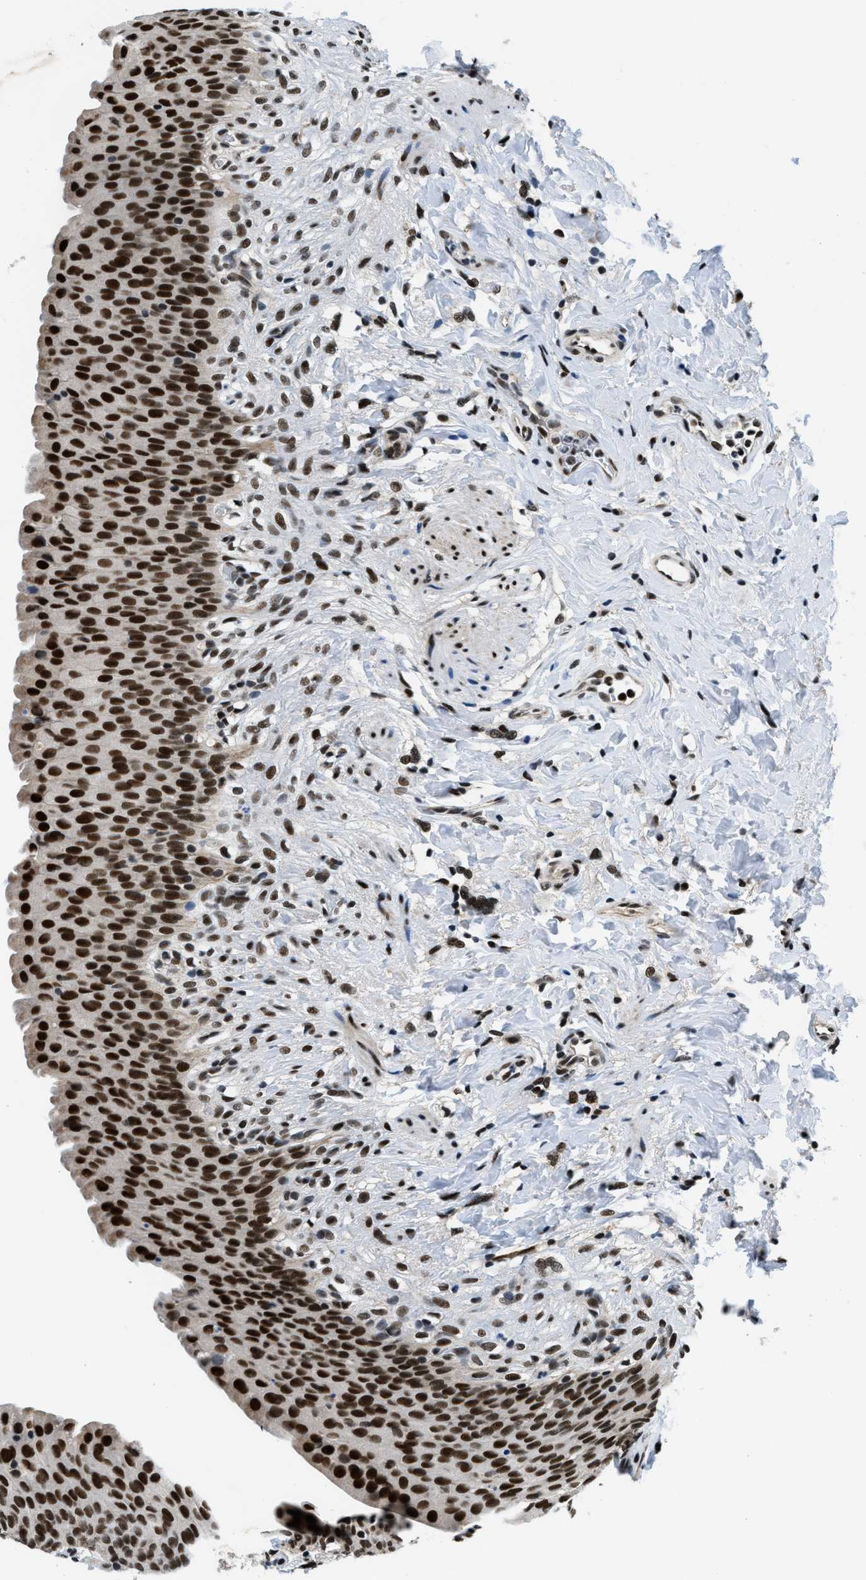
{"staining": {"intensity": "strong", "quantity": ">75%", "location": "nuclear"}, "tissue": "urinary bladder", "cell_type": "Urothelial cells", "image_type": "normal", "snomed": [{"axis": "morphology", "description": "Normal tissue, NOS"}, {"axis": "topography", "description": "Urinary bladder"}], "caption": "Immunohistochemical staining of normal urinary bladder exhibits >75% levels of strong nuclear protein positivity in about >75% of urothelial cells.", "gene": "KDM3B", "patient": {"sex": "female", "age": 79}}